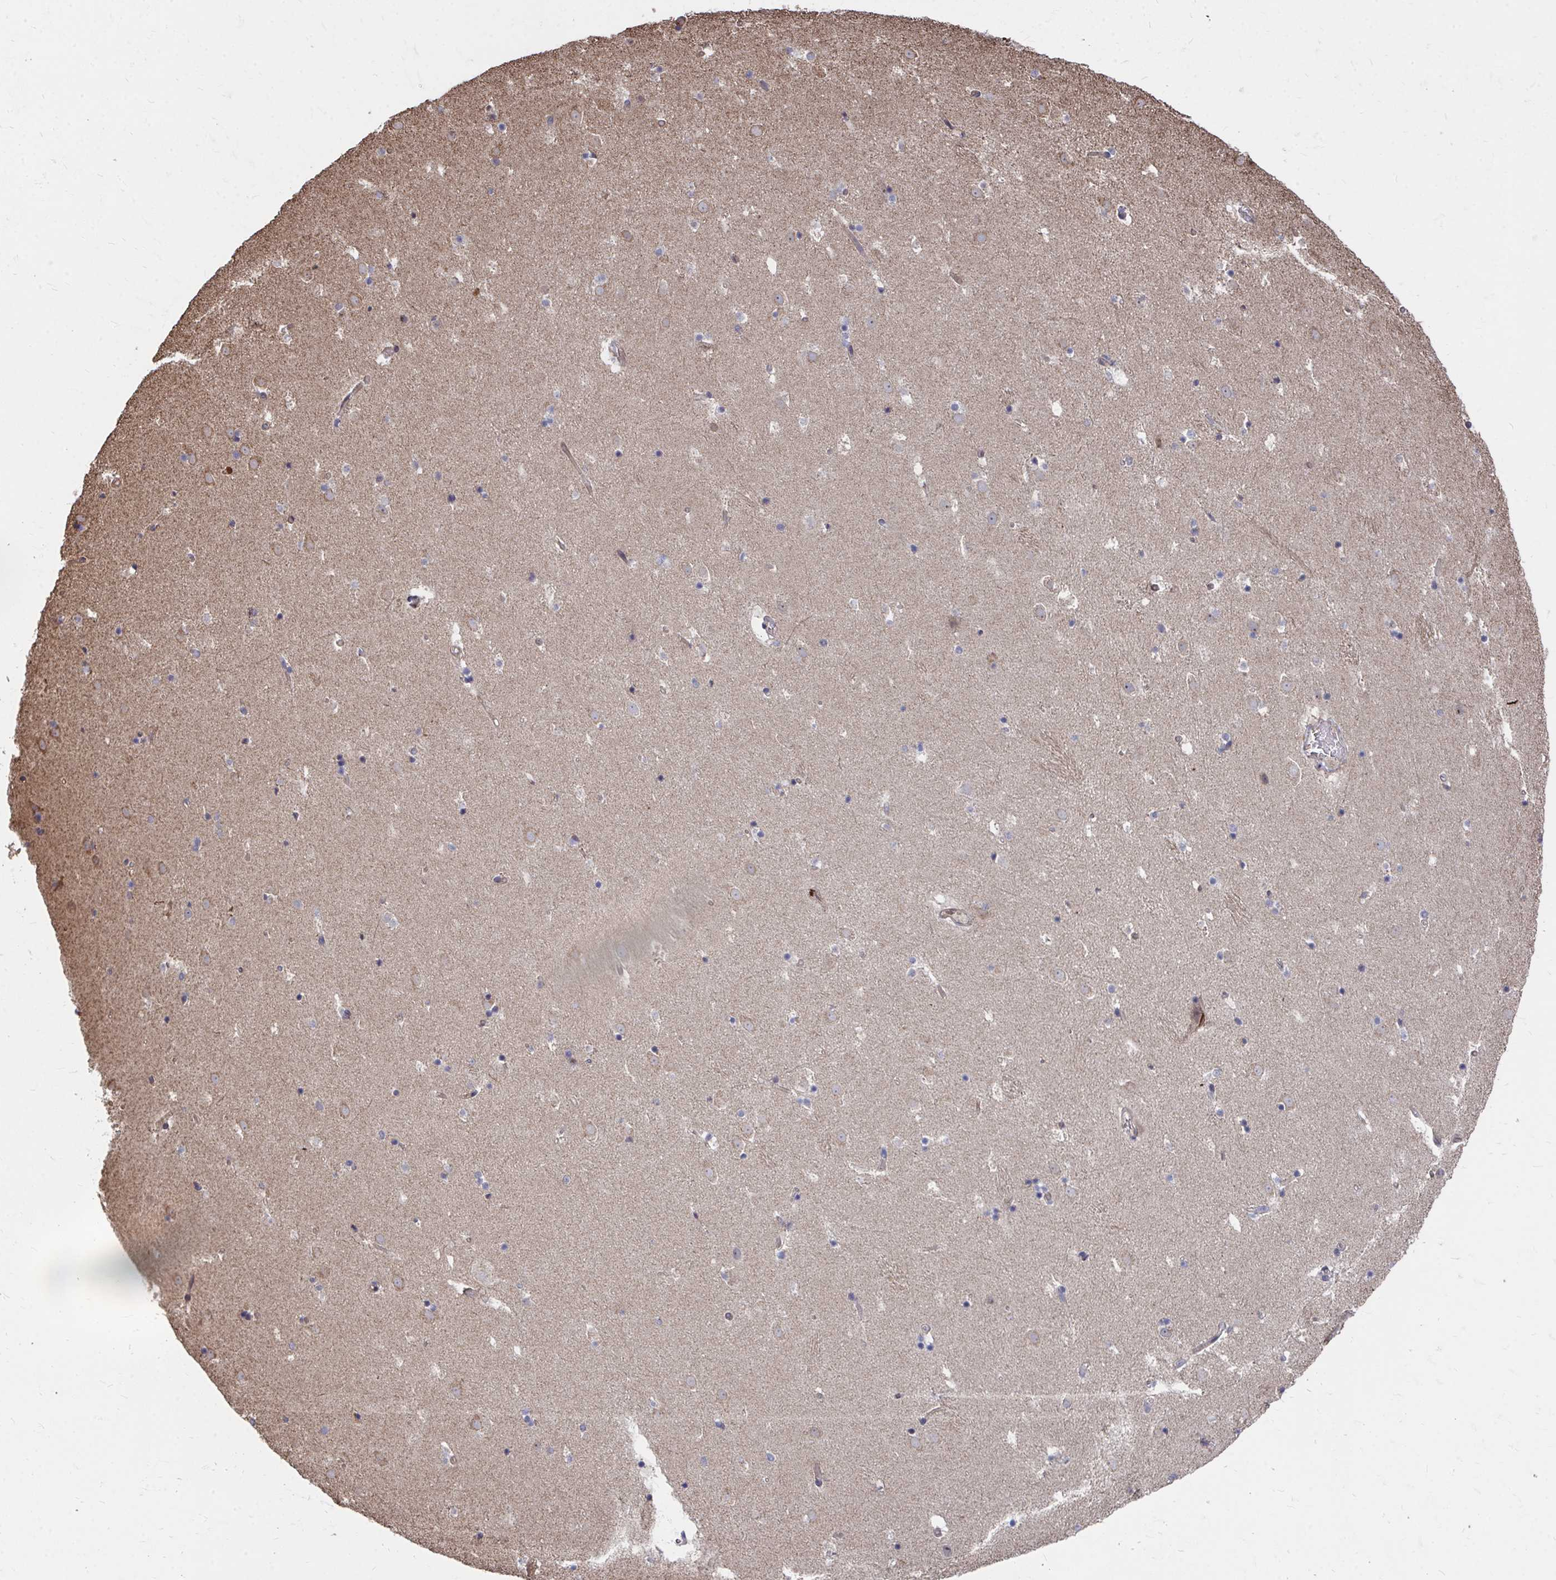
{"staining": {"intensity": "negative", "quantity": "none", "location": "none"}, "tissue": "caudate", "cell_type": "Glial cells", "image_type": "normal", "snomed": [{"axis": "morphology", "description": "Normal tissue, NOS"}, {"axis": "topography", "description": "Lateral ventricle wall"}], "caption": "Immunohistochemistry (IHC) histopathology image of unremarkable caudate: caudate stained with DAB (3,3'-diaminobenzidine) shows no significant protein staining in glial cells.", "gene": "FAM89A", "patient": {"sex": "male", "age": 37}}